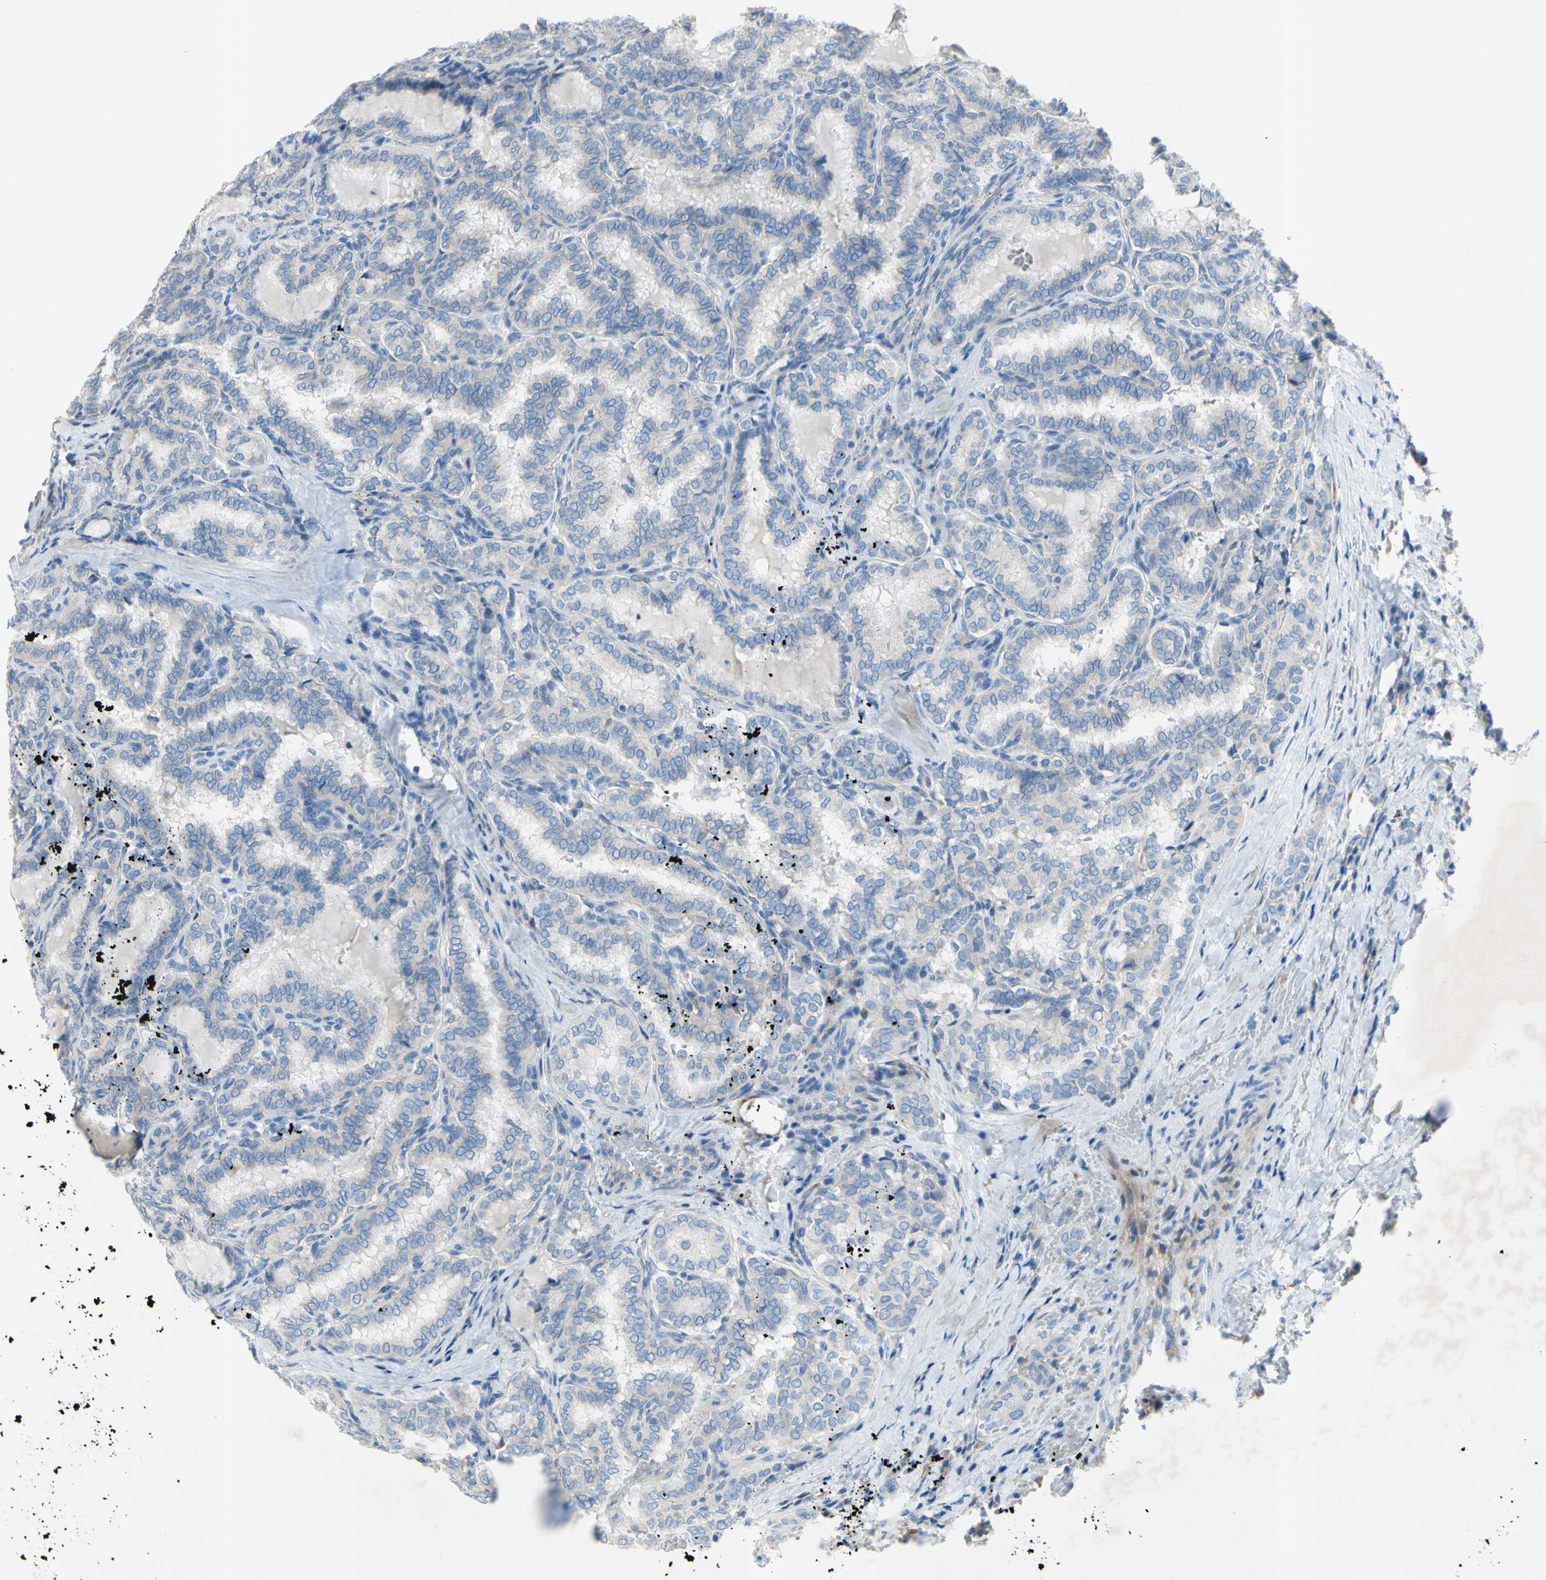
{"staining": {"intensity": "negative", "quantity": "none", "location": "none"}, "tissue": "thyroid cancer", "cell_type": "Tumor cells", "image_type": "cancer", "snomed": [{"axis": "morphology", "description": "Normal tissue, NOS"}, {"axis": "morphology", "description": "Papillary adenocarcinoma, NOS"}, {"axis": "topography", "description": "Thyroid gland"}], "caption": "Tumor cells are negative for protein expression in human thyroid cancer (papillary adenocarcinoma).", "gene": "TMIGD2", "patient": {"sex": "female", "age": 30}}